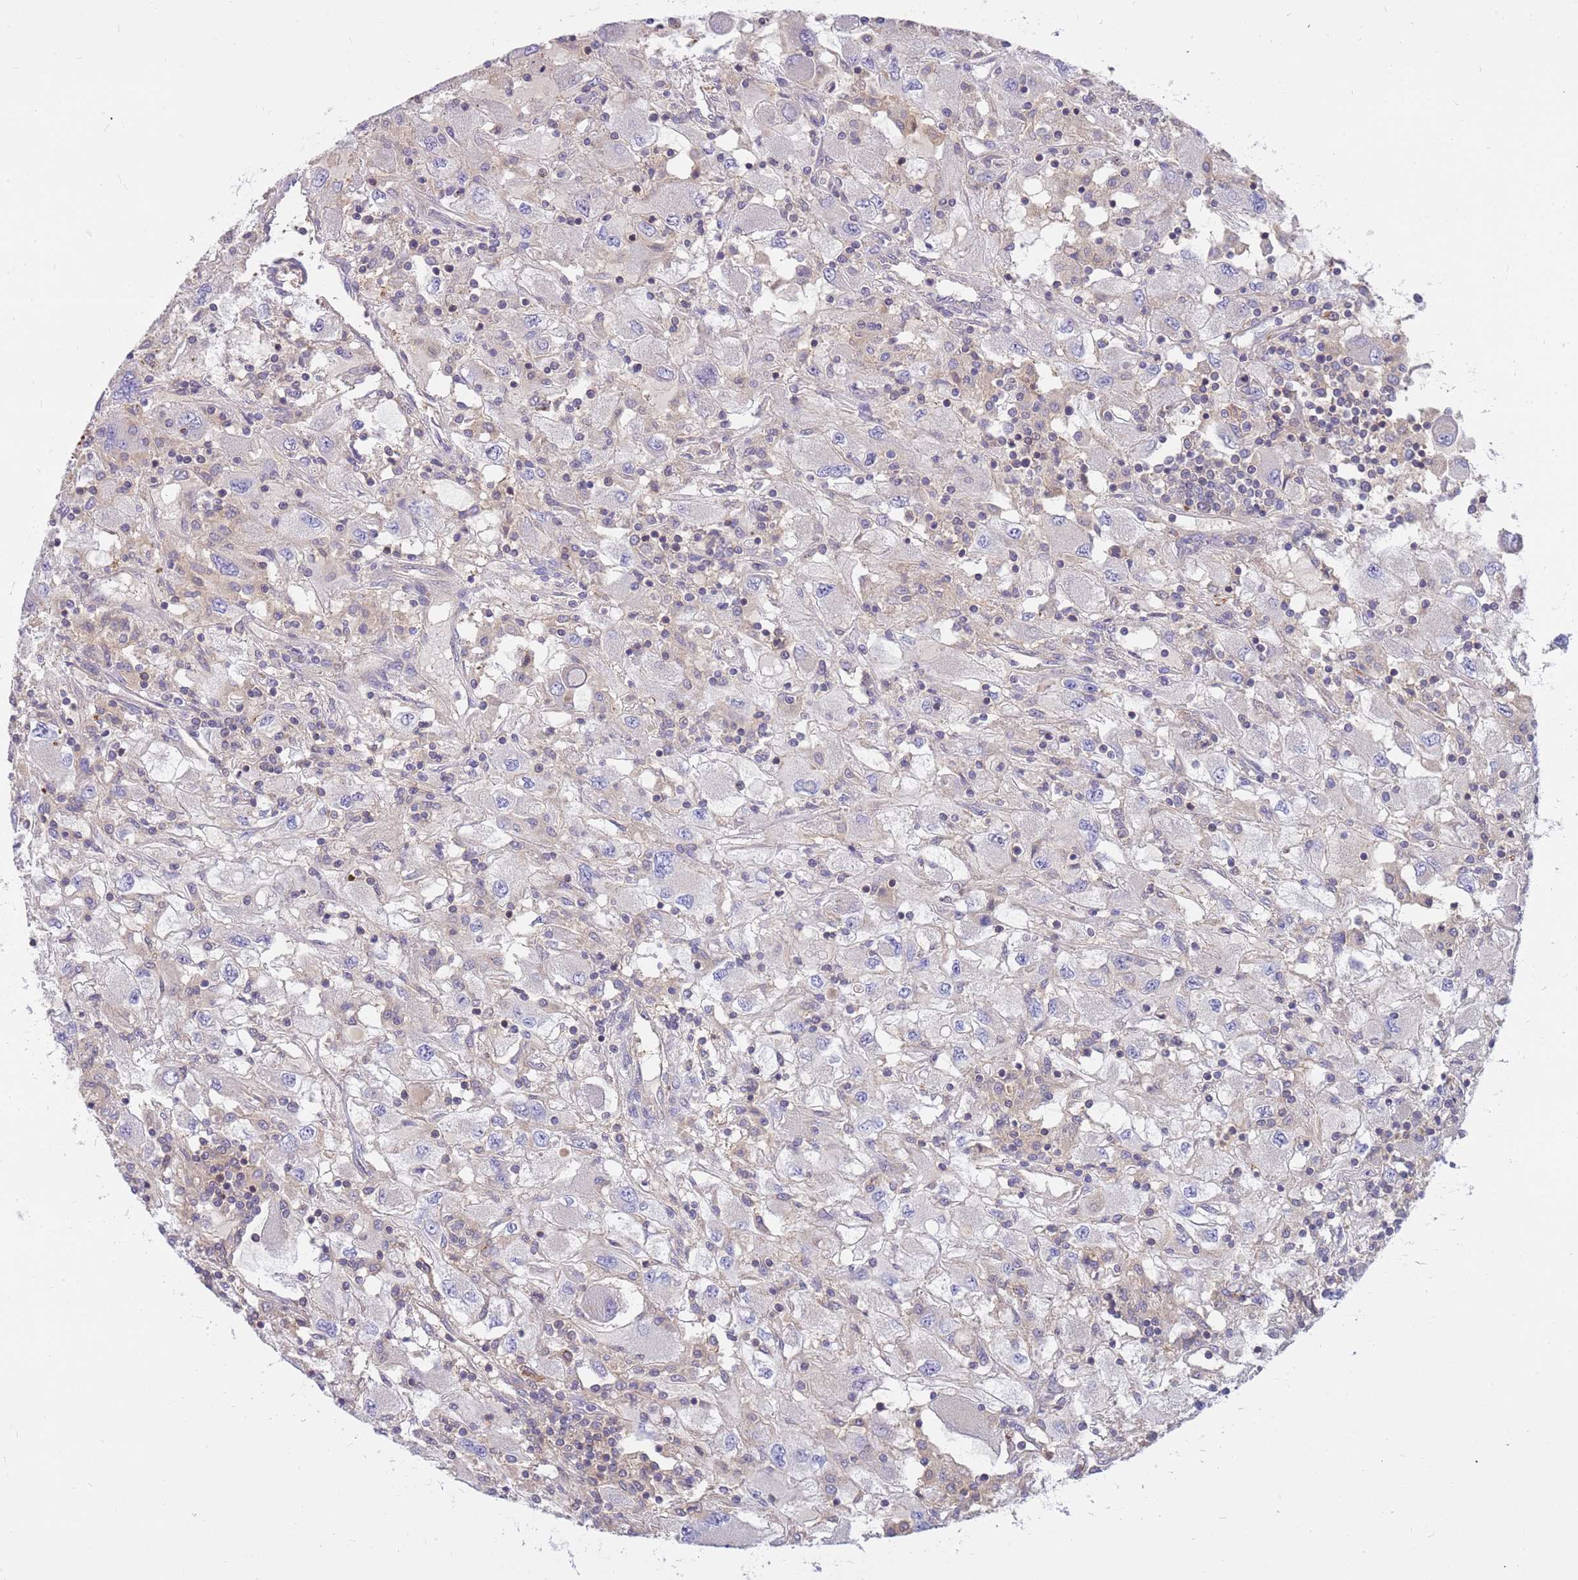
{"staining": {"intensity": "negative", "quantity": "none", "location": "none"}, "tissue": "renal cancer", "cell_type": "Tumor cells", "image_type": "cancer", "snomed": [{"axis": "morphology", "description": "Adenocarcinoma, NOS"}, {"axis": "topography", "description": "Kidney"}], "caption": "The immunohistochemistry (IHC) image has no significant positivity in tumor cells of renal adenocarcinoma tissue.", "gene": "MVD", "patient": {"sex": "female", "age": 67}}